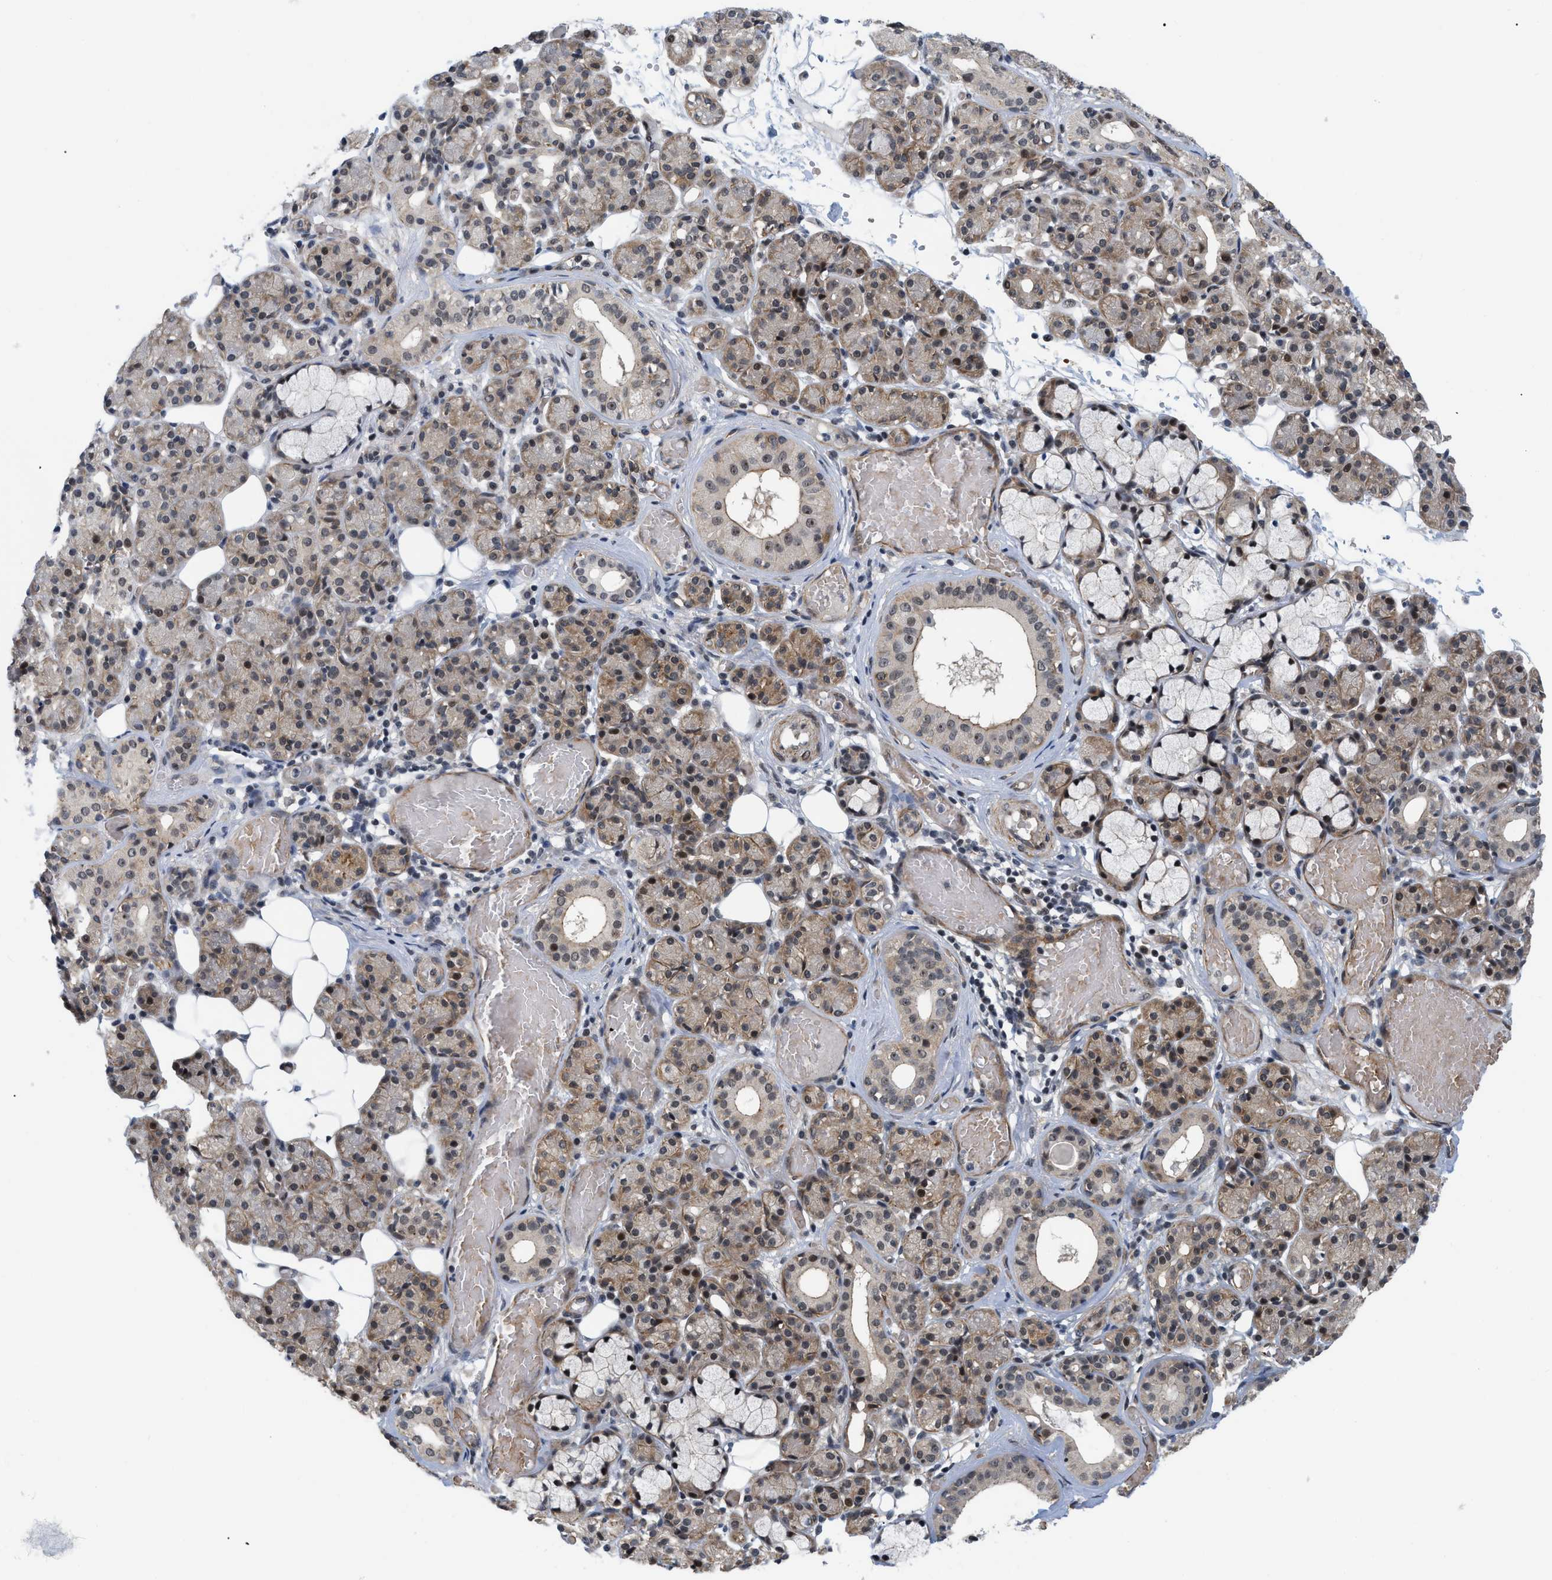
{"staining": {"intensity": "moderate", "quantity": "25%-75%", "location": "cytoplasmic/membranous,nuclear"}, "tissue": "salivary gland", "cell_type": "Glandular cells", "image_type": "normal", "snomed": [{"axis": "morphology", "description": "Normal tissue, NOS"}, {"axis": "topography", "description": "Salivary gland"}], "caption": "Protein expression analysis of unremarkable salivary gland shows moderate cytoplasmic/membranous,nuclear staining in about 25%-75% of glandular cells. (DAB (3,3'-diaminobenzidine) IHC, brown staining for protein, blue staining for nuclei).", "gene": "GPRASP2", "patient": {"sex": "male", "age": 63}}